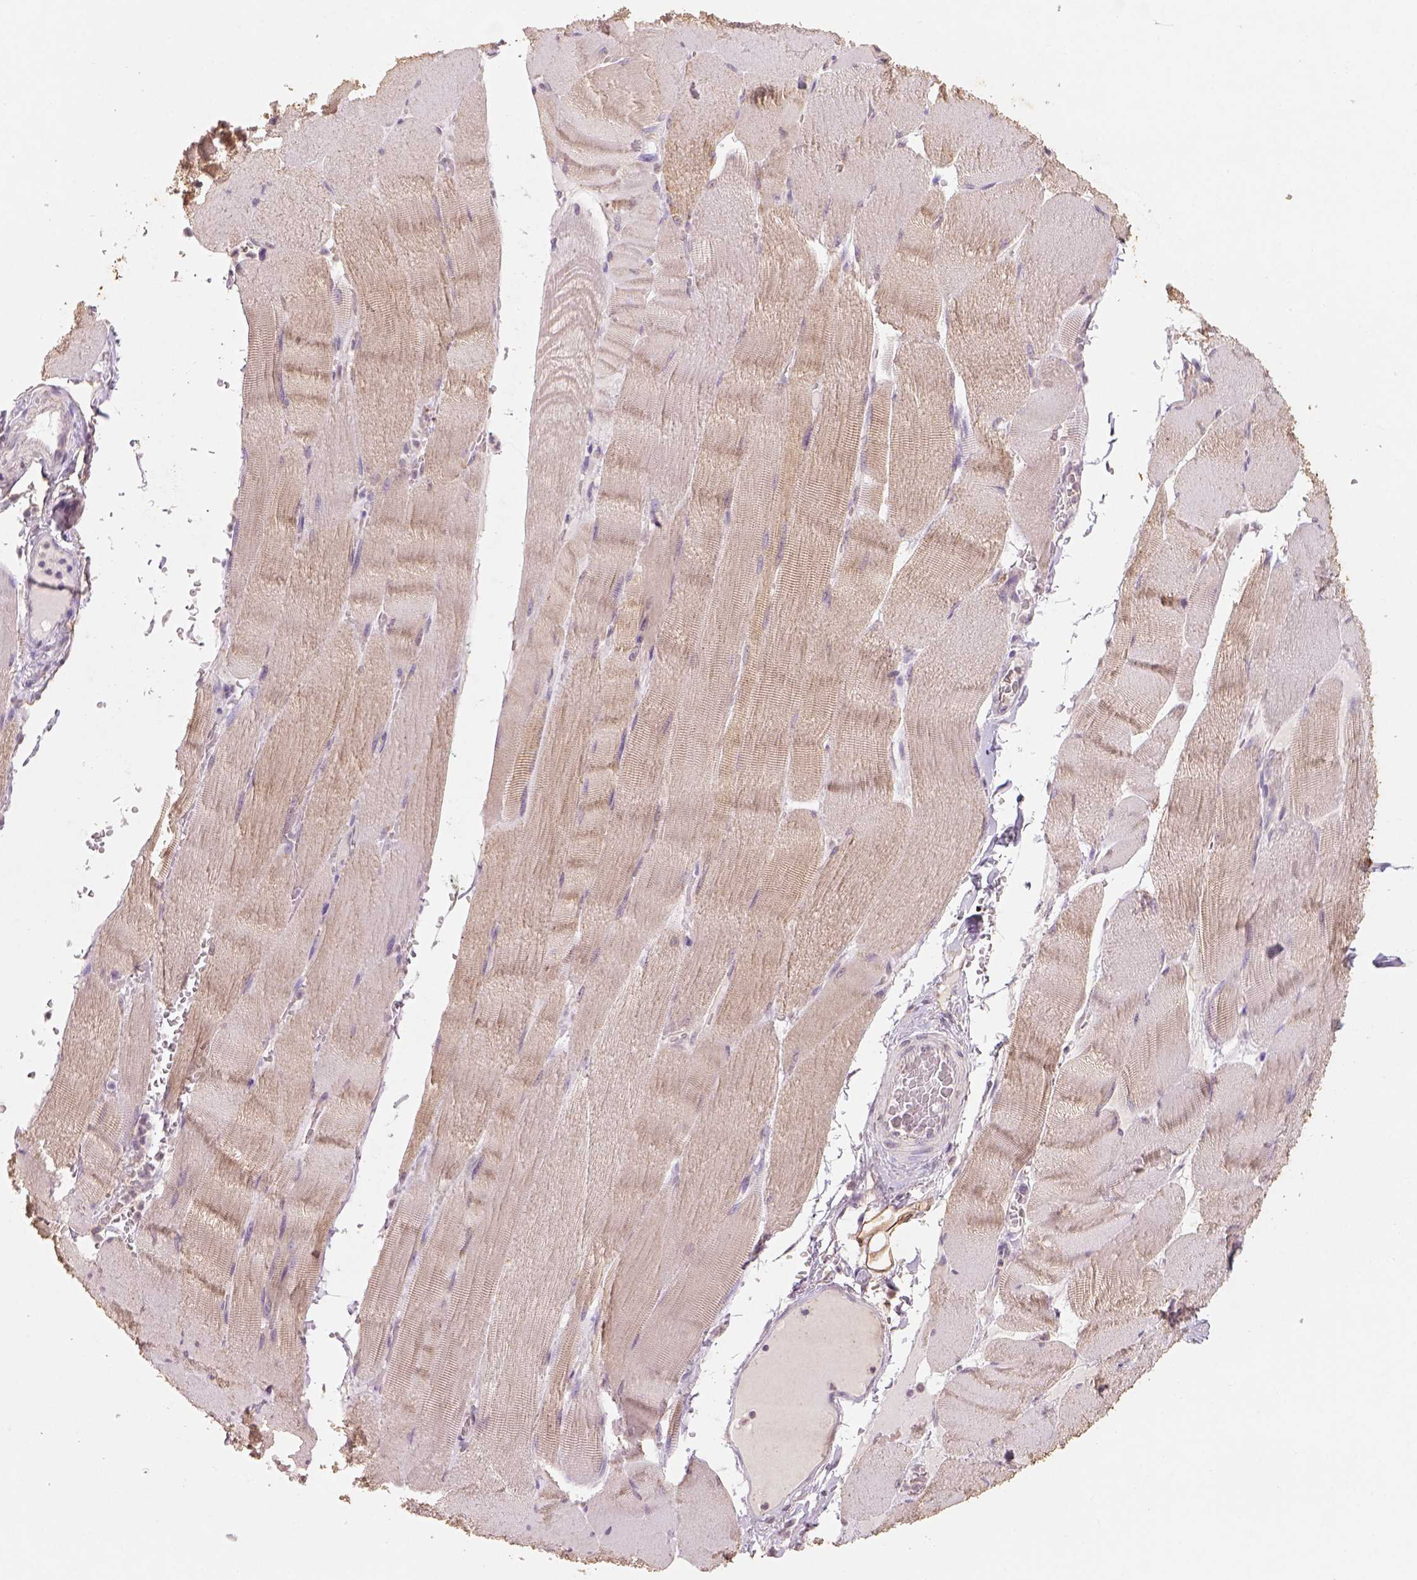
{"staining": {"intensity": "weak", "quantity": "25%-75%", "location": "cytoplasmic/membranous"}, "tissue": "skeletal muscle", "cell_type": "Myocytes", "image_type": "normal", "snomed": [{"axis": "morphology", "description": "Normal tissue, NOS"}, {"axis": "topography", "description": "Skeletal muscle"}], "caption": "Immunohistochemistry (IHC) micrograph of normal human skeletal muscle stained for a protein (brown), which displays low levels of weak cytoplasmic/membranous expression in approximately 25%-75% of myocytes.", "gene": "AP2B1", "patient": {"sex": "male", "age": 56}}